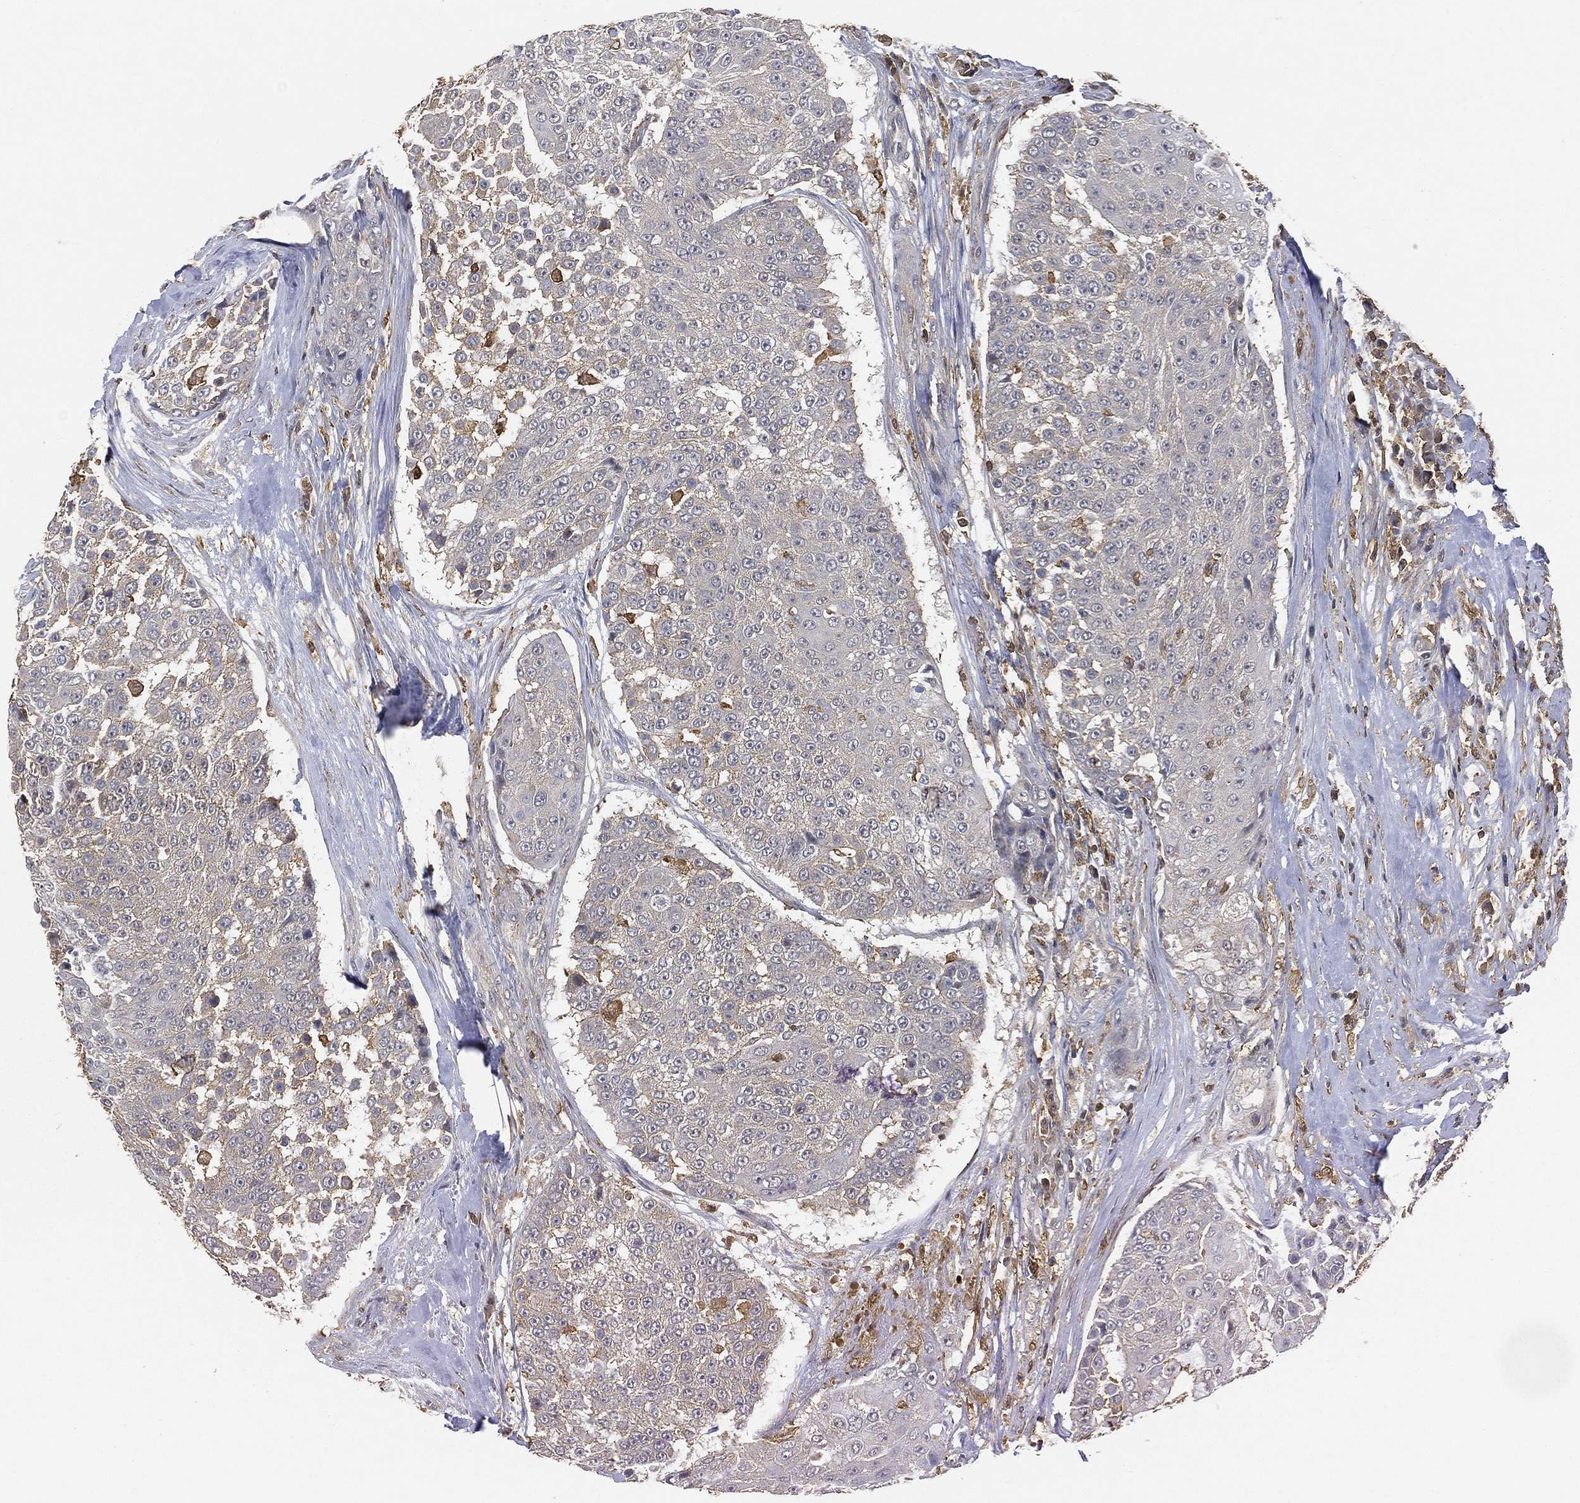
{"staining": {"intensity": "negative", "quantity": "none", "location": "none"}, "tissue": "urothelial cancer", "cell_type": "Tumor cells", "image_type": "cancer", "snomed": [{"axis": "morphology", "description": "Urothelial carcinoma, High grade"}, {"axis": "topography", "description": "Urinary bladder"}], "caption": "The immunohistochemistry histopathology image has no significant expression in tumor cells of urothelial cancer tissue. (Brightfield microscopy of DAB (3,3'-diaminobenzidine) immunohistochemistry at high magnification).", "gene": "CRYL1", "patient": {"sex": "female", "age": 63}}